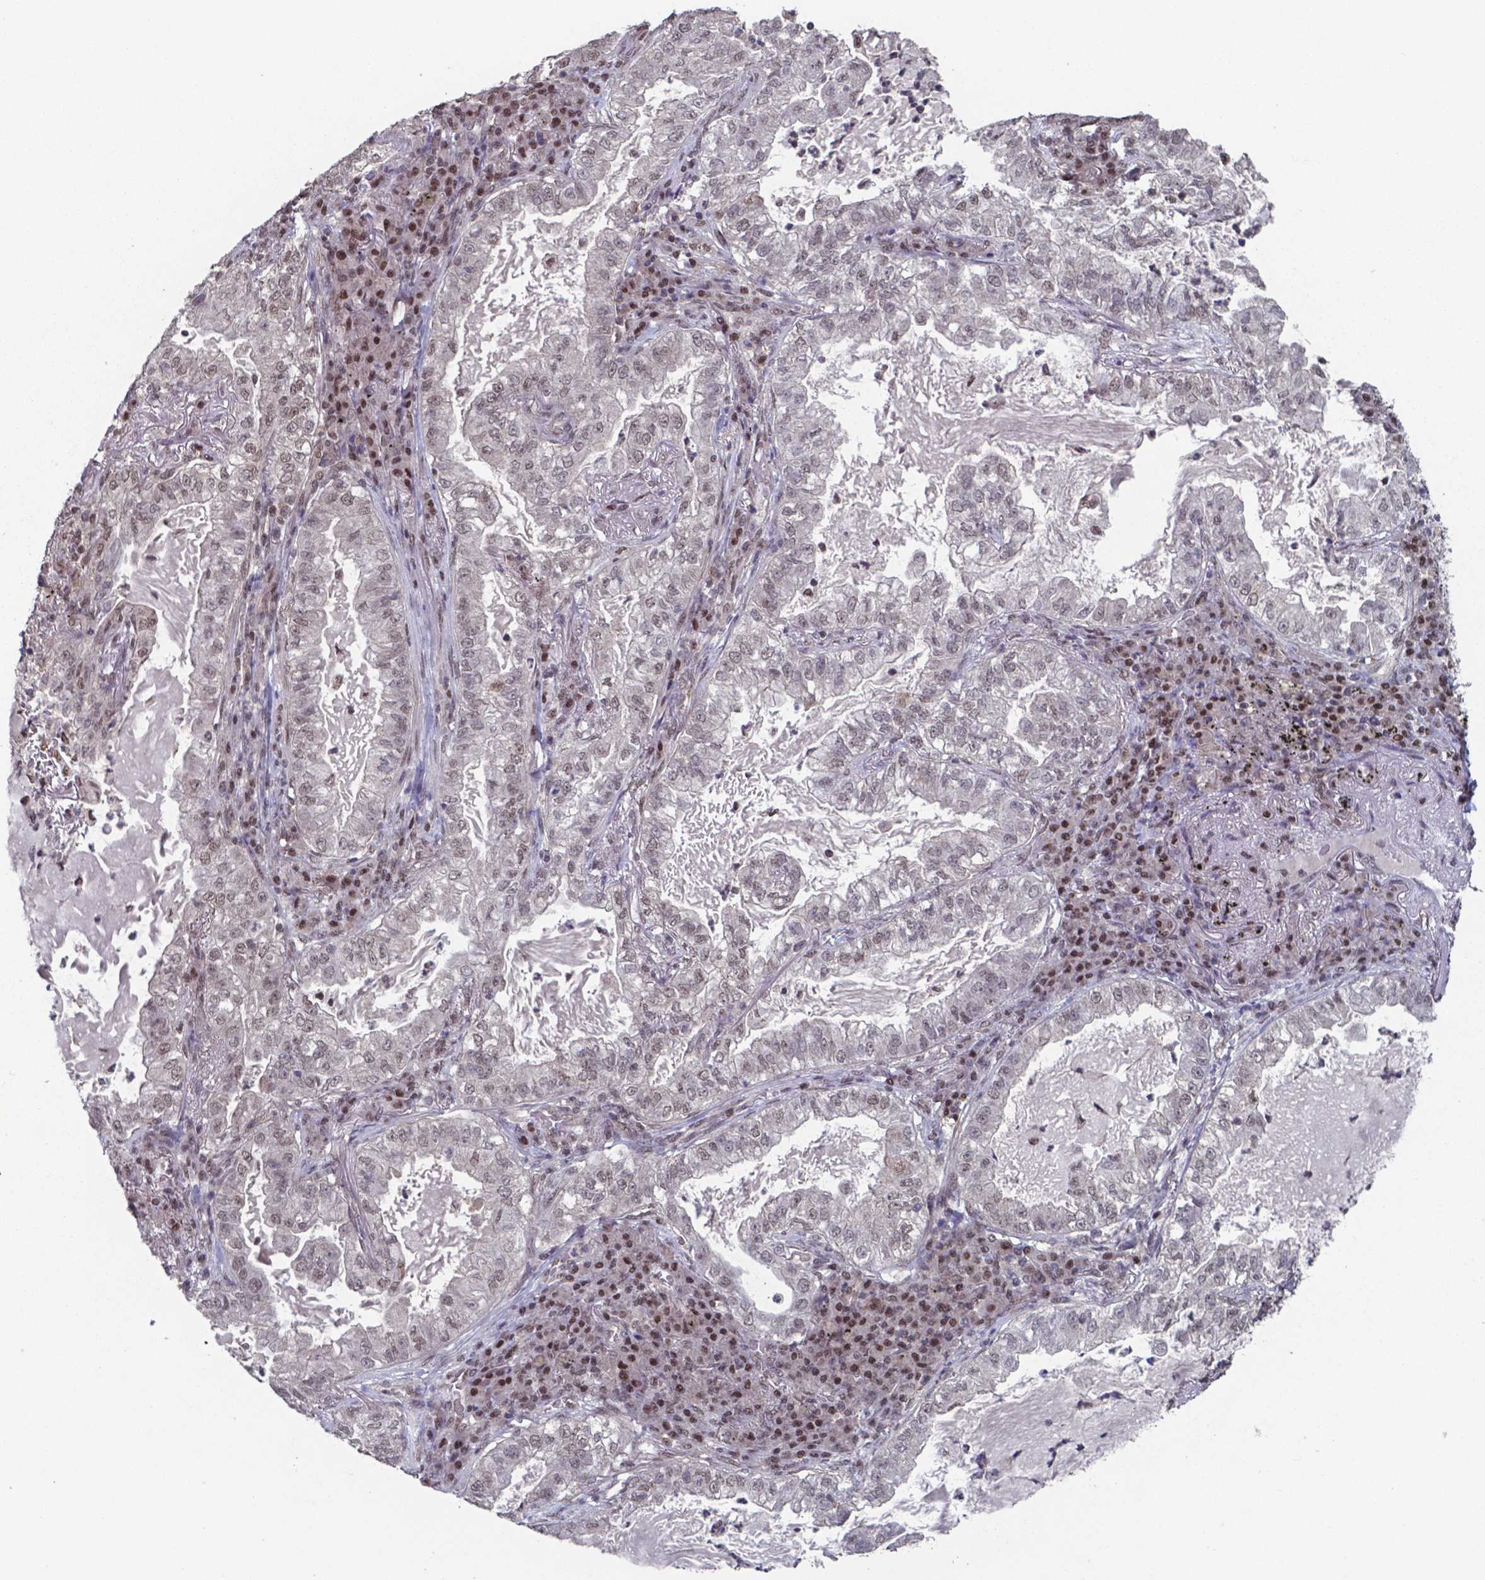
{"staining": {"intensity": "moderate", "quantity": "25%-75%", "location": "nuclear"}, "tissue": "lung cancer", "cell_type": "Tumor cells", "image_type": "cancer", "snomed": [{"axis": "morphology", "description": "Adenocarcinoma, NOS"}, {"axis": "topography", "description": "Lung"}], "caption": "Human lung cancer stained with a brown dye displays moderate nuclear positive expression in about 25%-75% of tumor cells.", "gene": "UBA1", "patient": {"sex": "female", "age": 73}}